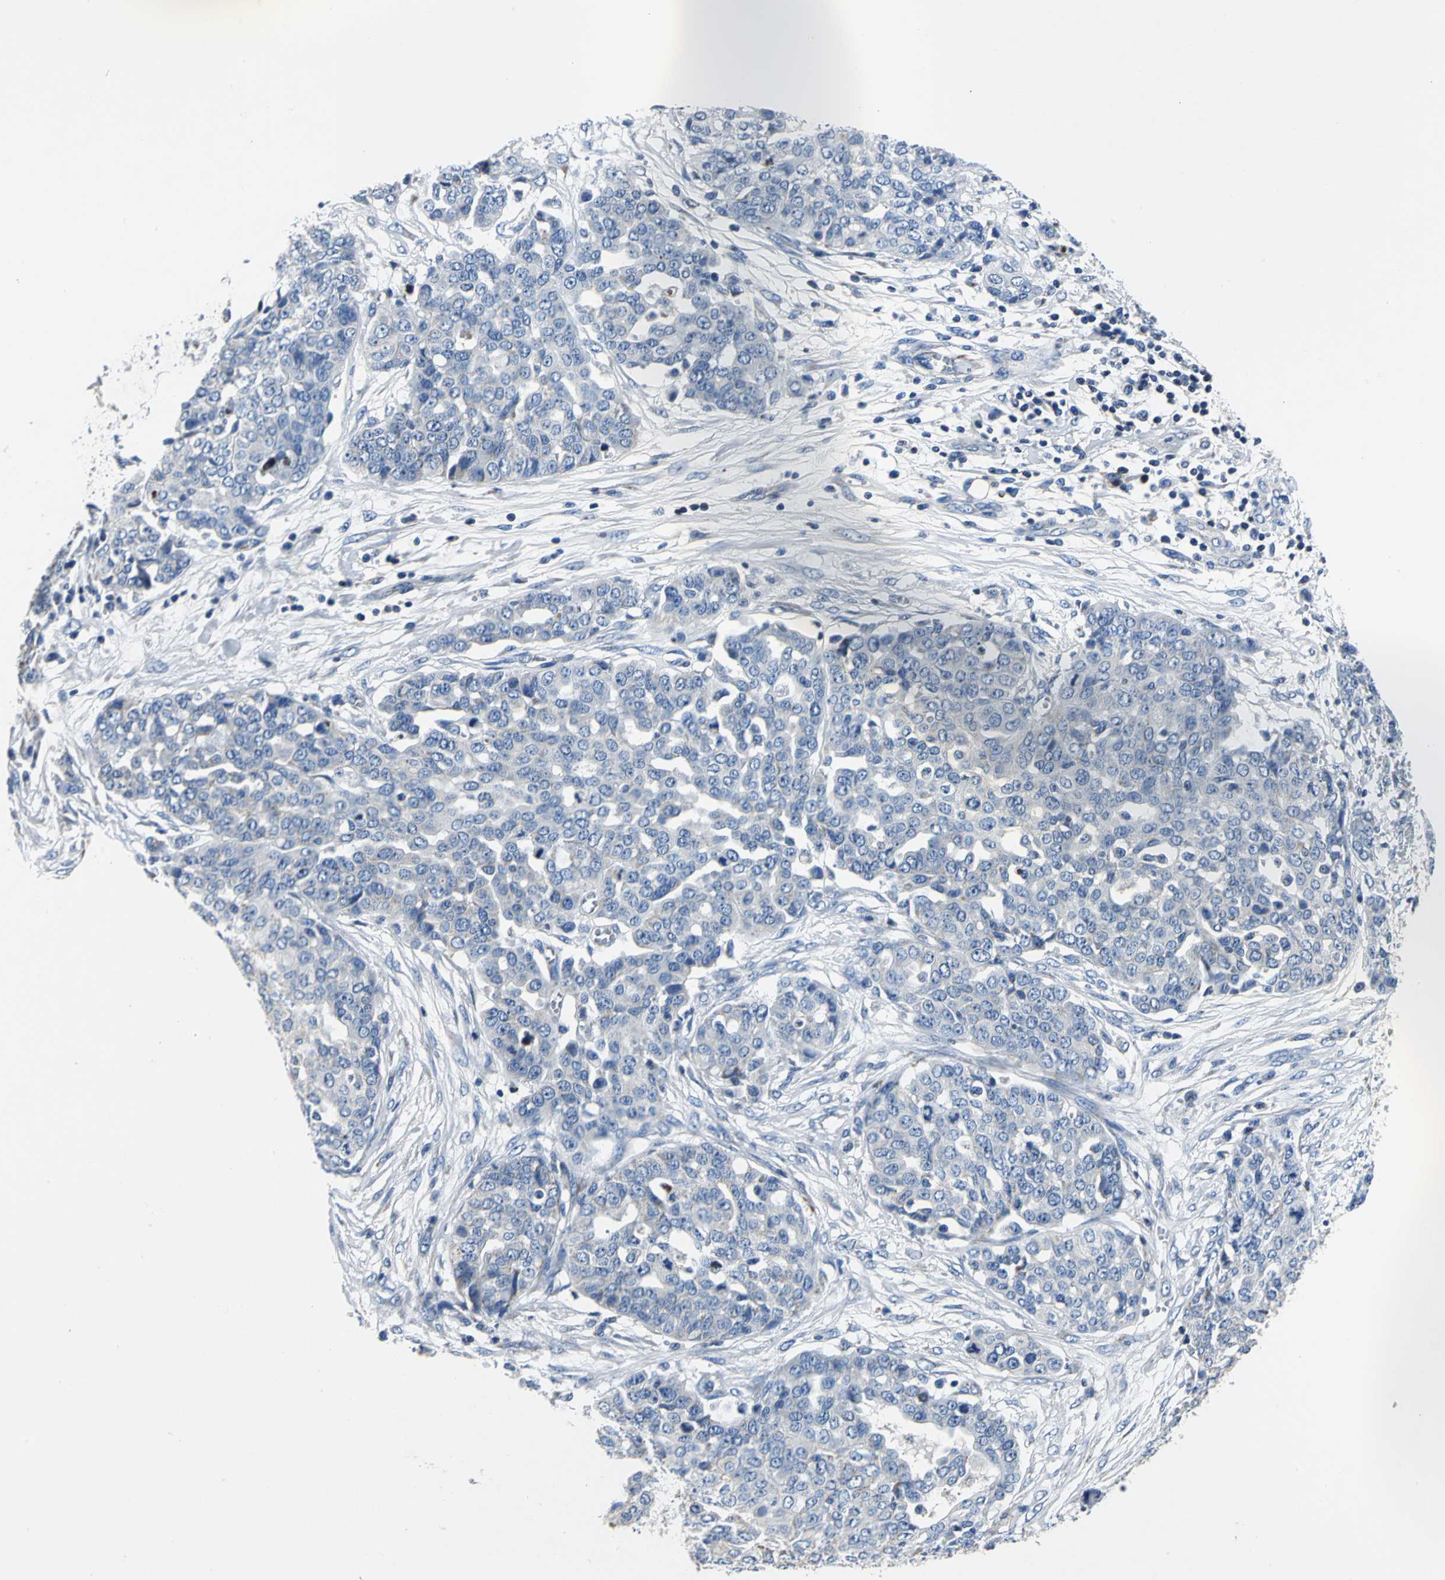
{"staining": {"intensity": "weak", "quantity": "25%-75%", "location": "cytoplasmic/membranous"}, "tissue": "ovarian cancer", "cell_type": "Tumor cells", "image_type": "cancer", "snomed": [{"axis": "morphology", "description": "Cystadenocarcinoma, serous, NOS"}, {"axis": "topography", "description": "Soft tissue"}, {"axis": "topography", "description": "Ovary"}], "caption": "Ovarian serous cystadenocarcinoma stained with a brown dye displays weak cytoplasmic/membranous positive staining in about 25%-75% of tumor cells.", "gene": "IFI6", "patient": {"sex": "female", "age": 57}}